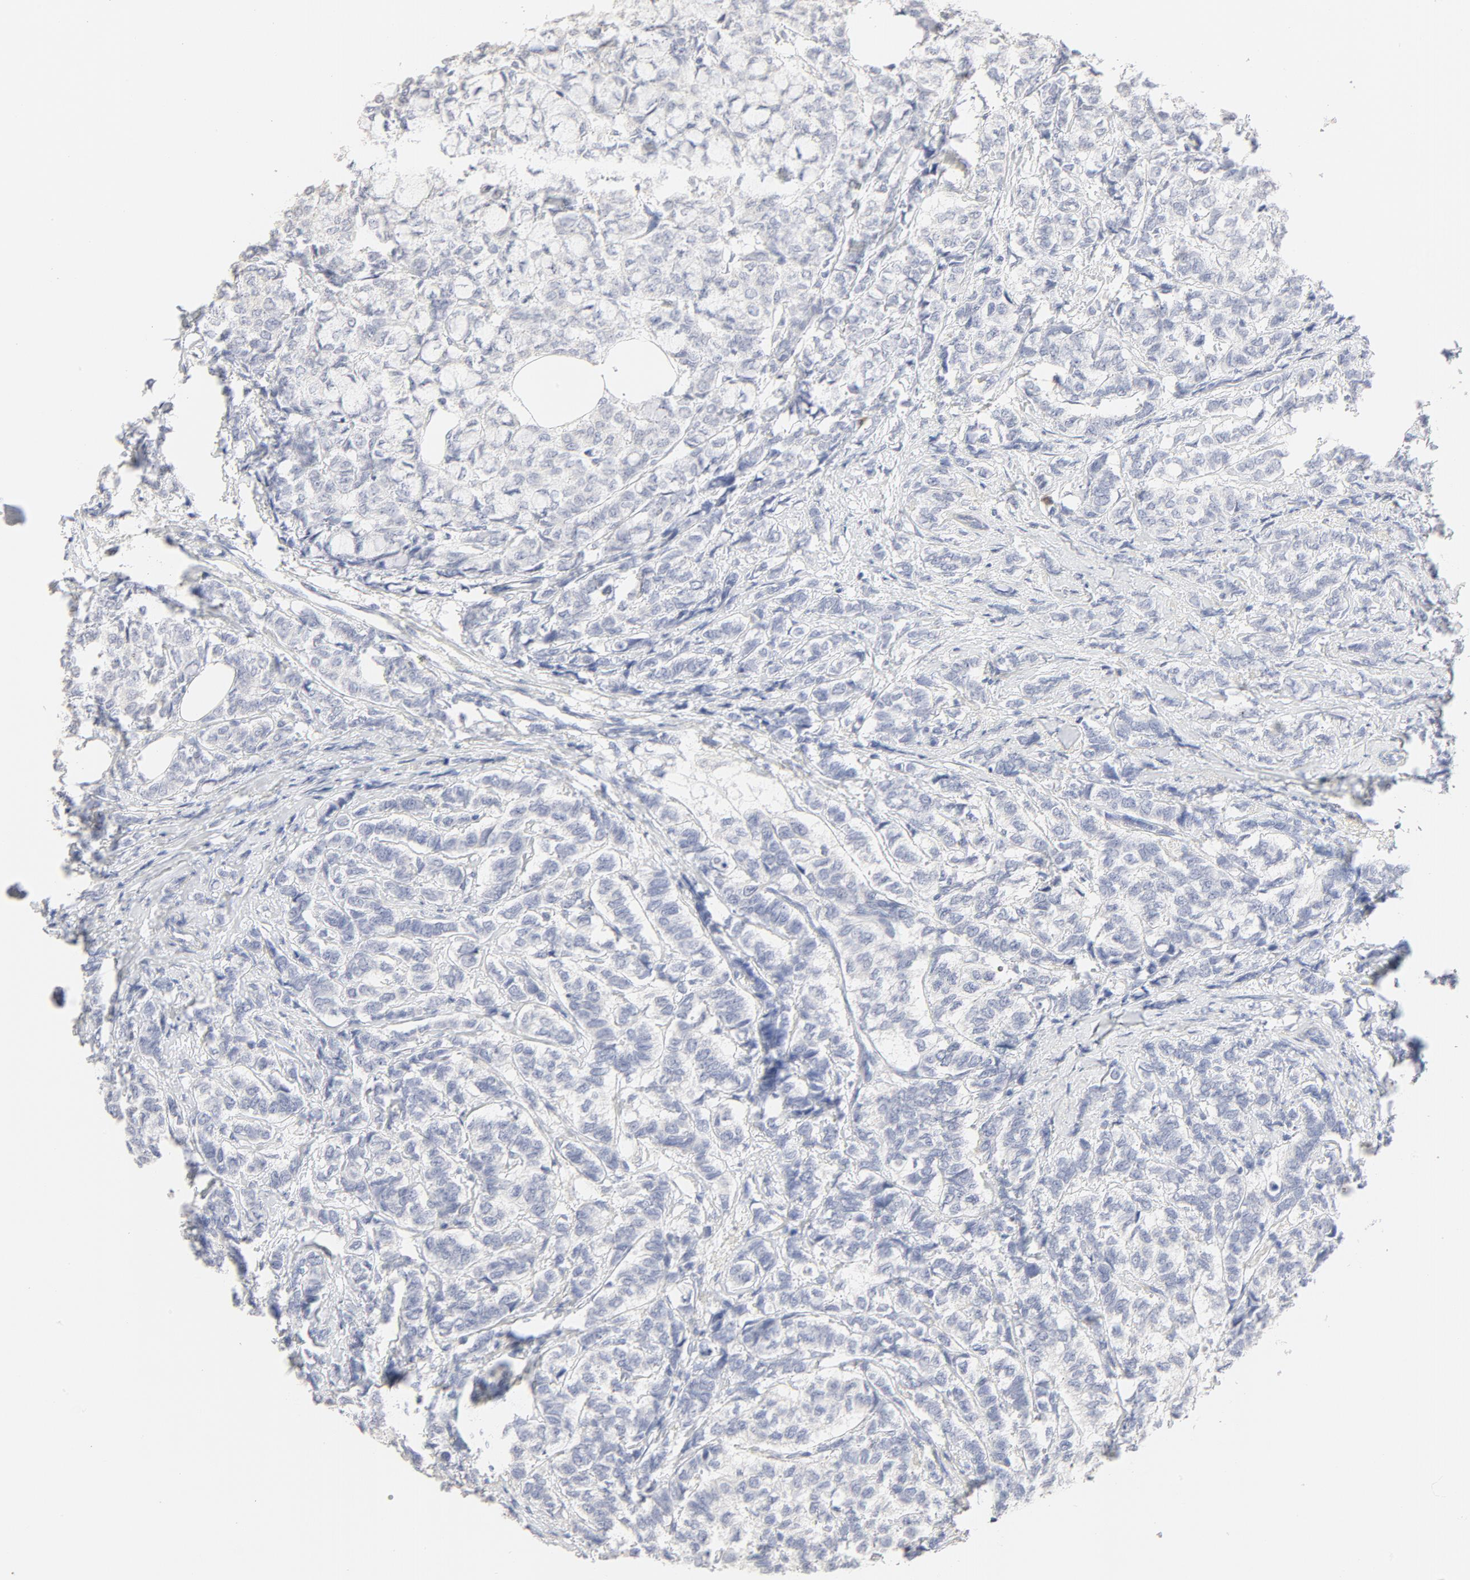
{"staining": {"intensity": "negative", "quantity": "none", "location": "none"}, "tissue": "breast cancer", "cell_type": "Tumor cells", "image_type": "cancer", "snomed": [{"axis": "morphology", "description": "Lobular carcinoma"}, {"axis": "topography", "description": "Breast"}], "caption": "High power microscopy image of an immunohistochemistry histopathology image of breast cancer, revealing no significant positivity in tumor cells.", "gene": "FCGBP", "patient": {"sex": "female", "age": 60}}